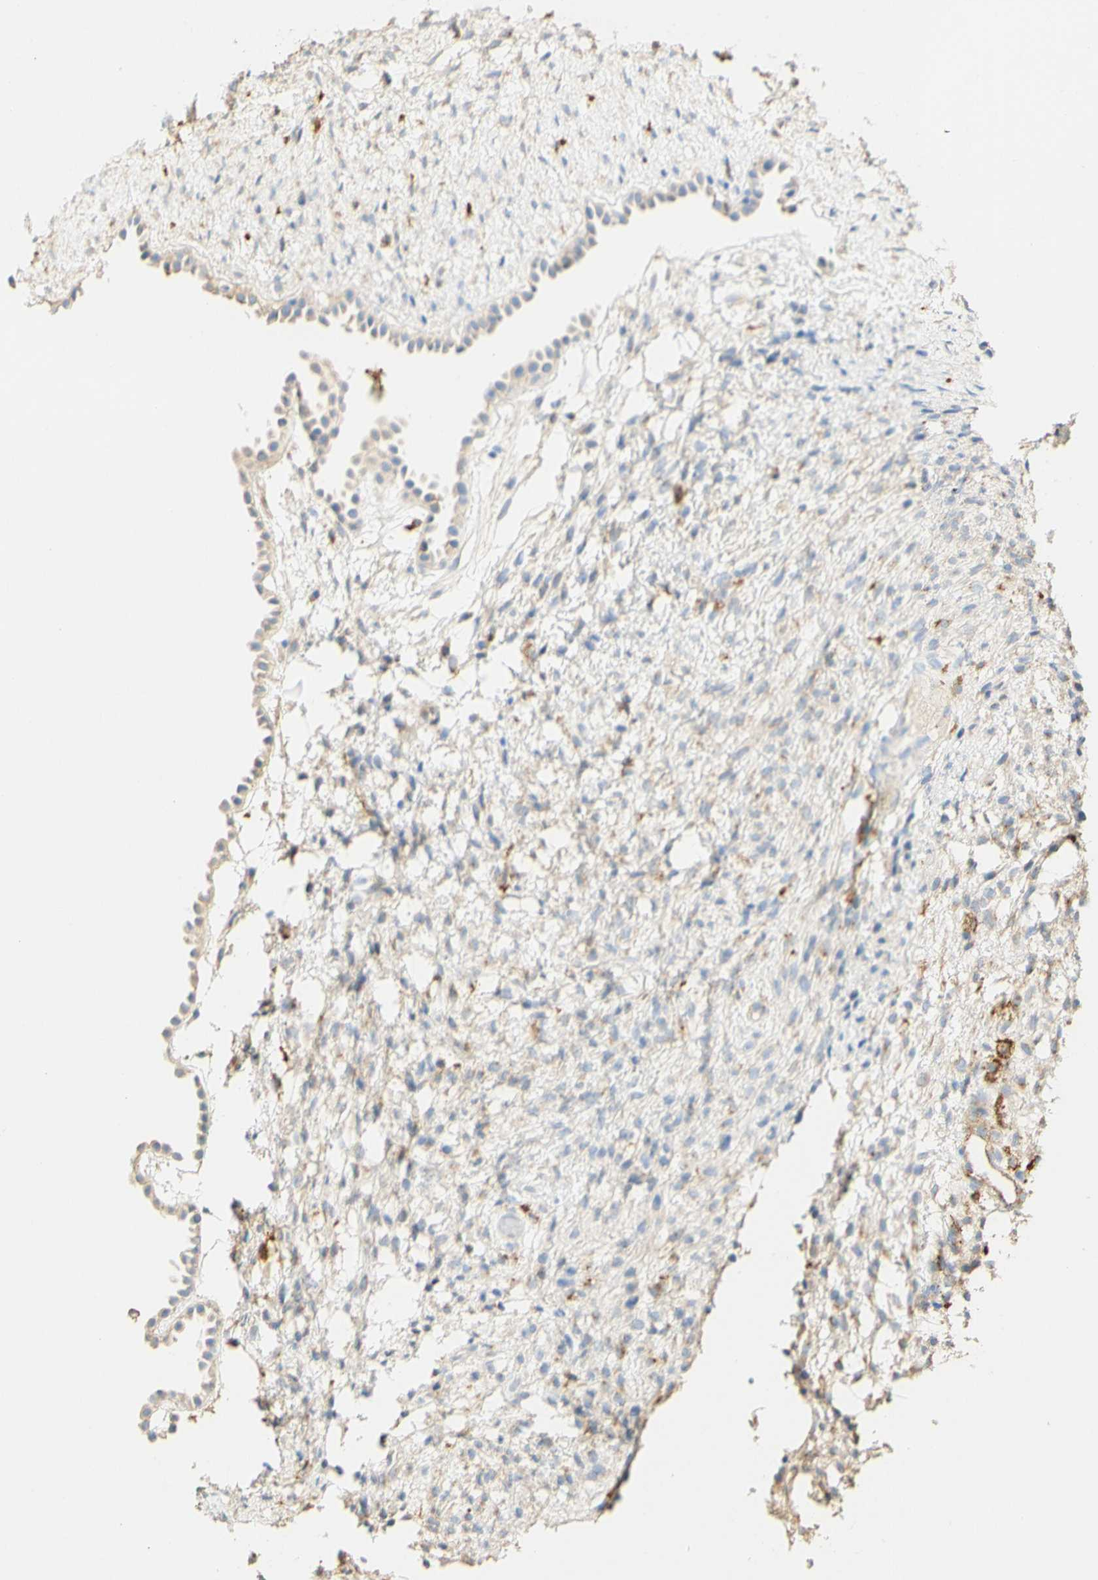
{"staining": {"intensity": "negative", "quantity": "none", "location": "none"}, "tissue": "ovary", "cell_type": "Follicle cells", "image_type": "normal", "snomed": [{"axis": "morphology", "description": "Normal tissue, NOS"}, {"axis": "morphology", "description": "Cyst, NOS"}, {"axis": "topography", "description": "Ovary"}], "caption": "High power microscopy histopathology image of an immunohistochemistry (IHC) image of benign ovary, revealing no significant positivity in follicle cells.", "gene": "FCGRT", "patient": {"sex": "female", "age": 18}}